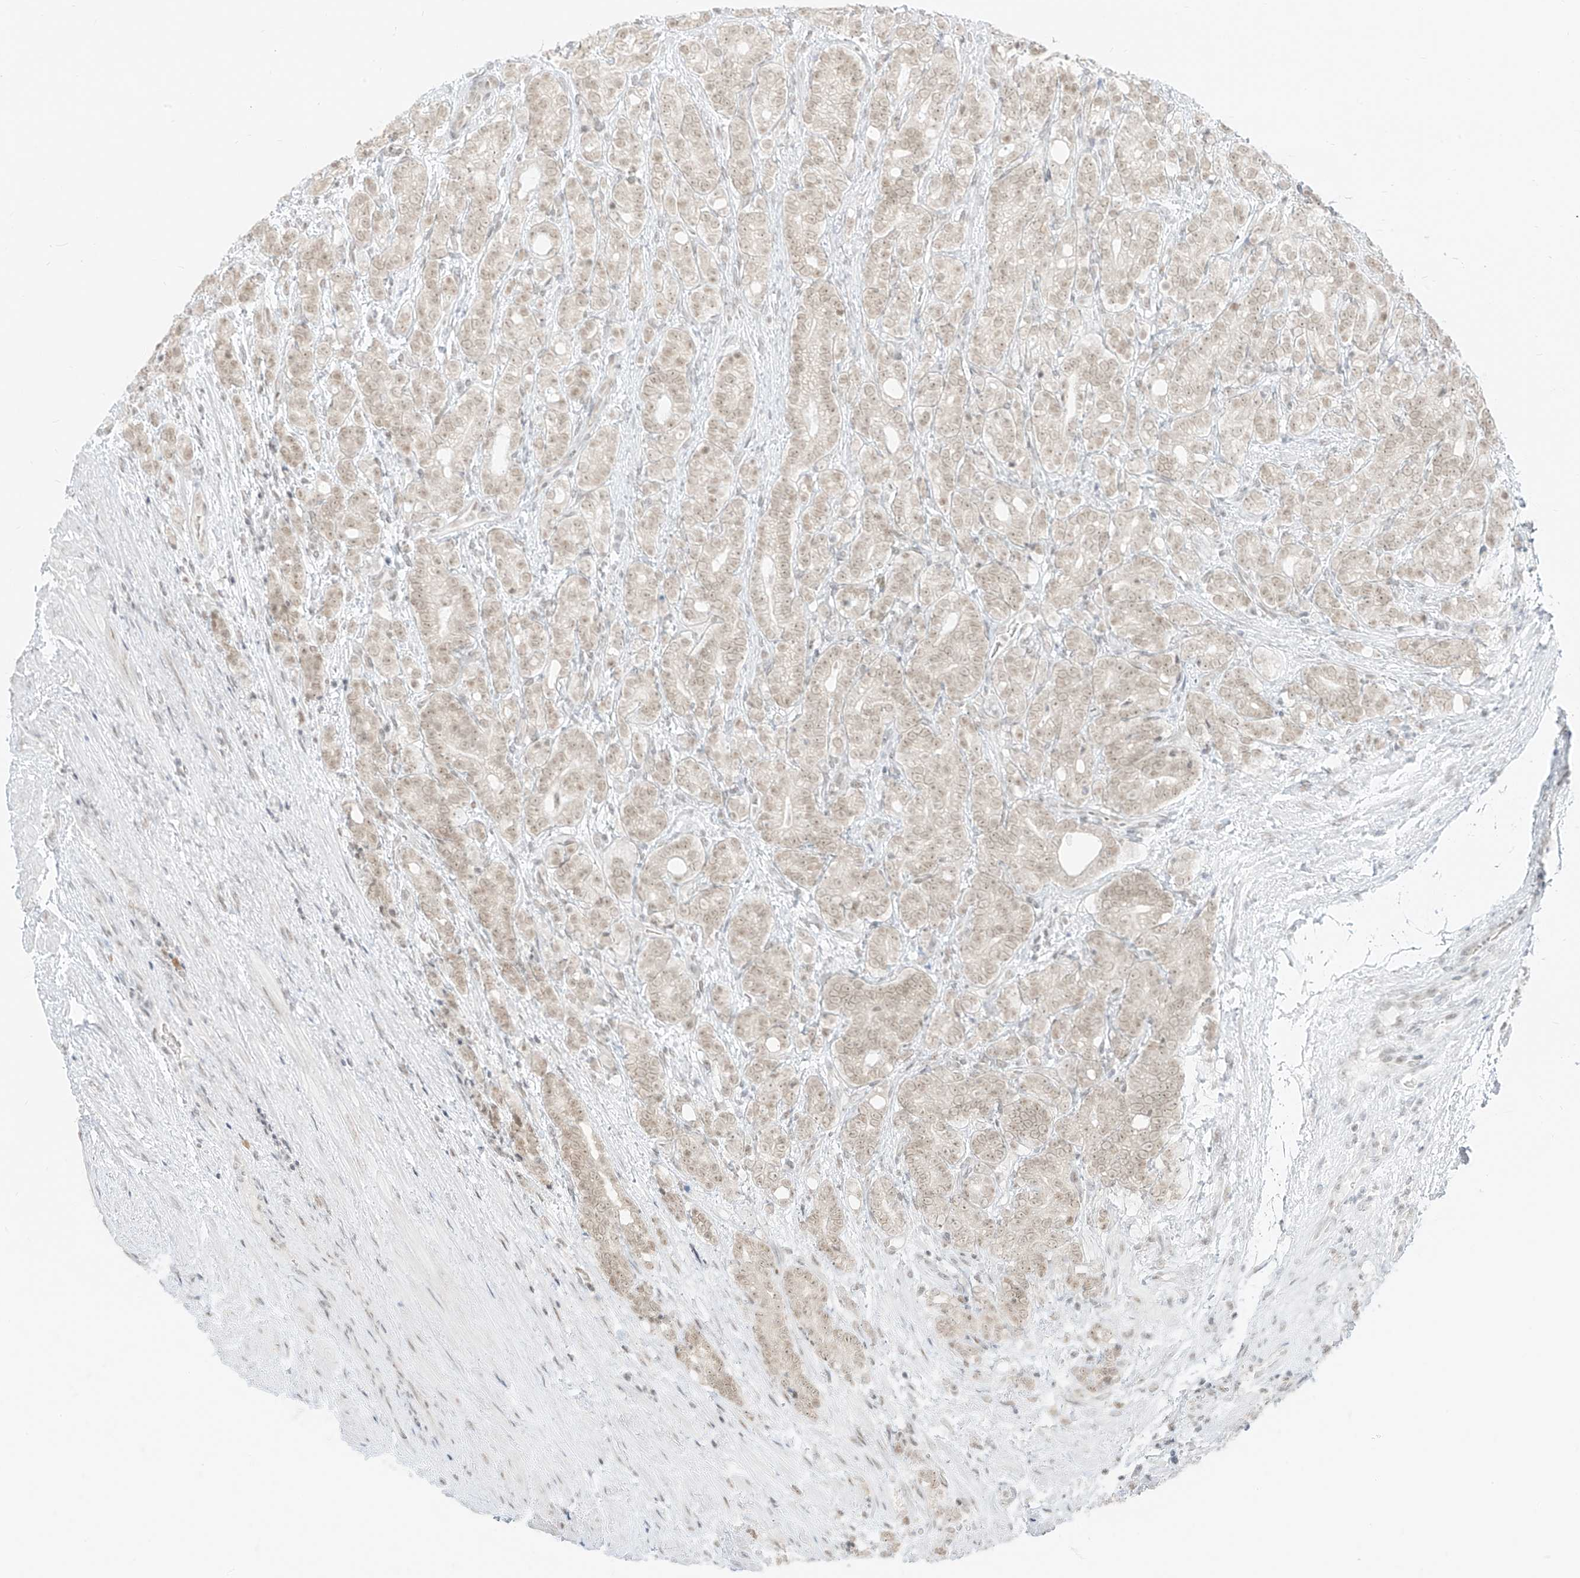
{"staining": {"intensity": "weak", "quantity": ">75%", "location": "nuclear"}, "tissue": "prostate cancer", "cell_type": "Tumor cells", "image_type": "cancer", "snomed": [{"axis": "morphology", "description": "Adenocarcinoma, High grade"}, {"axis": "topography", "description": "Prostate"}], "caption": "Prostate cancer was stained to show a protein in brown. There is low levels of weak nuclear expression in approximately >75% of tumor cells.", "gene": "SUPT5H", "patient": {"sex": "male", "age": 57}}